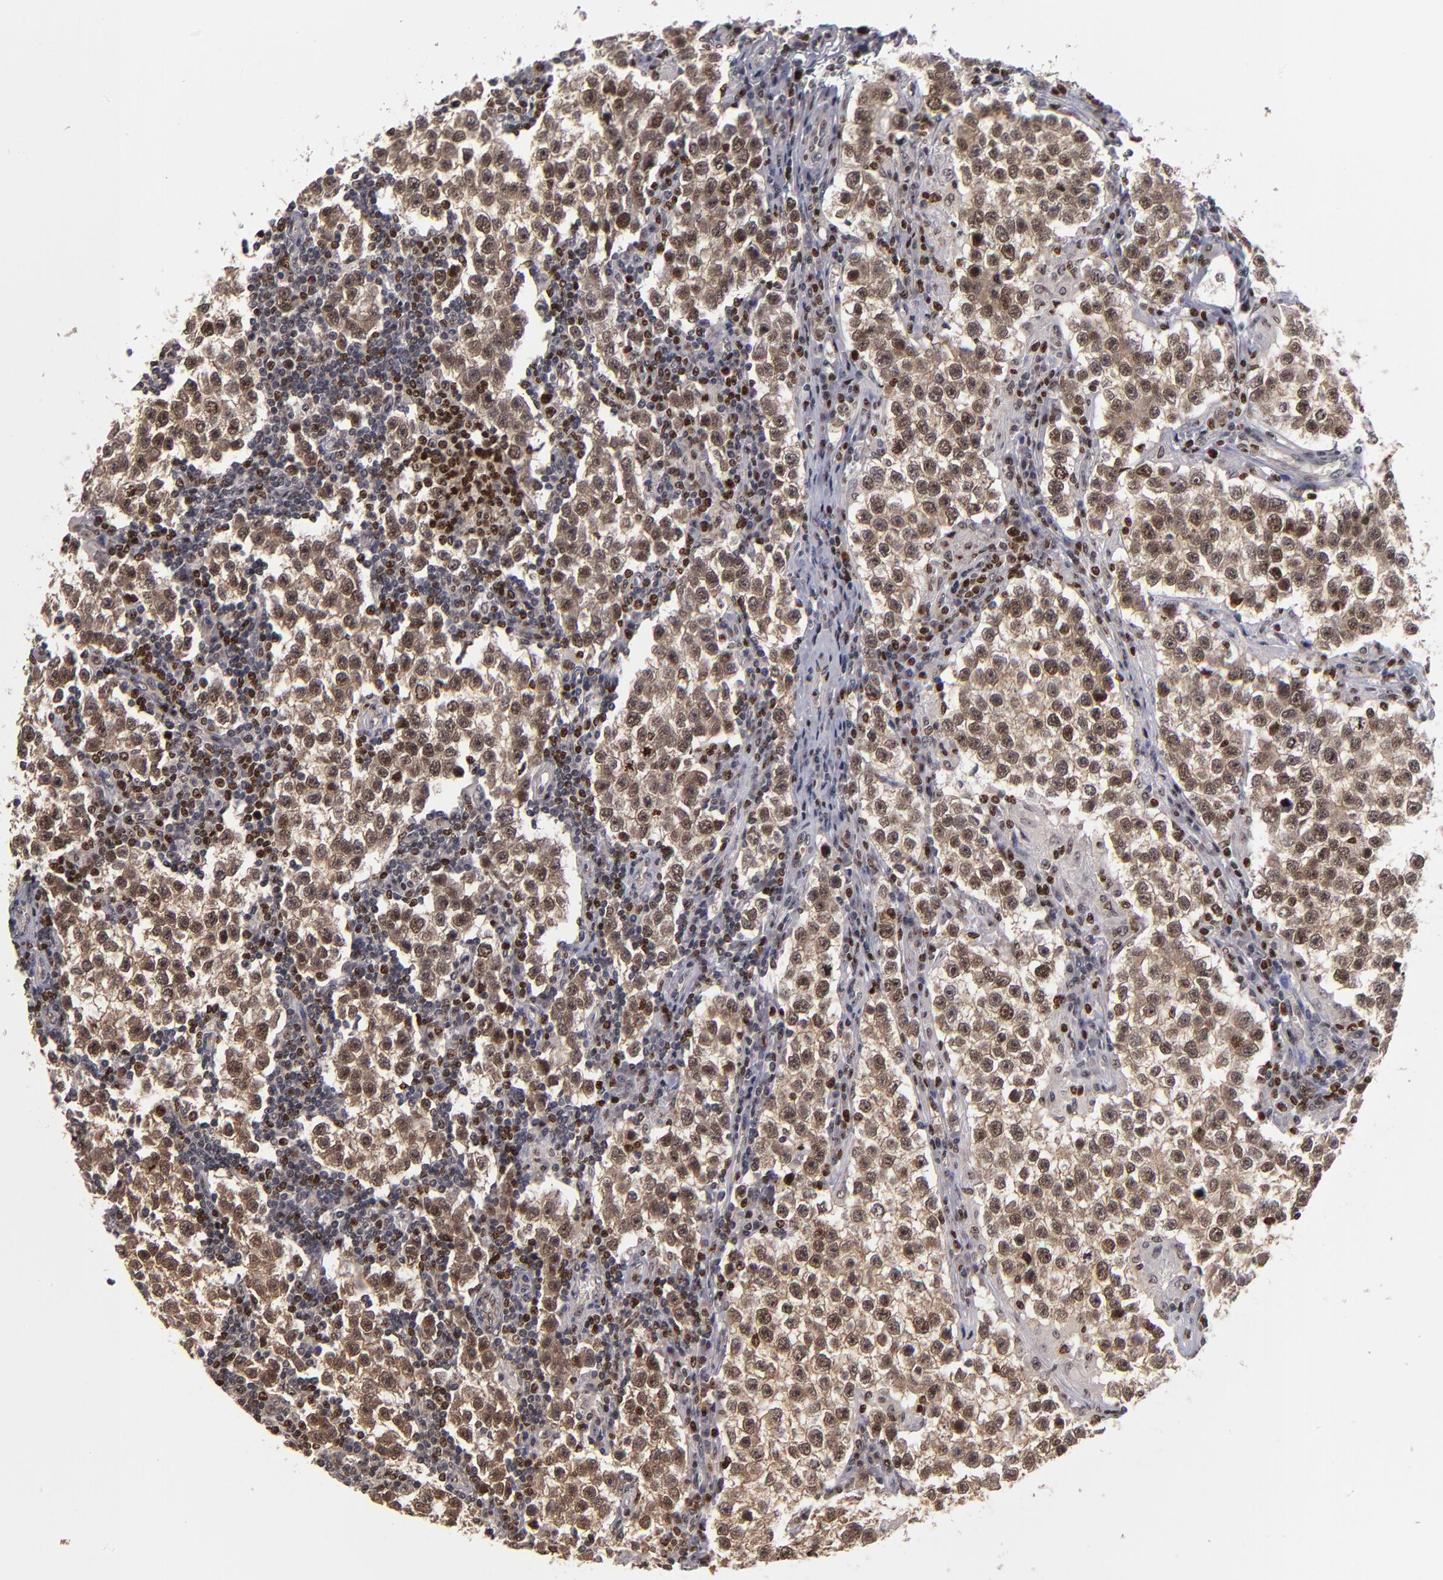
{"staining": {"intensity": "weak", "quantity": ">75%", "location": "nuclear"}, "tissue": "testis cancer", "cell_type": "Tumor cells", "image_type": "cancer", "snomed": [{"axis": "morphology", "description": "Seminoma, NOS"}, {"axis": "topography", "description": "Testis"}], "caption": "Human seminoma (testis) stained with a brown dye demonstrates weak nuclear positive positivity in approximately >75% of tumor cells.", "gene": "KDM6A", "patient": {"sex": "male", "age": 36}}